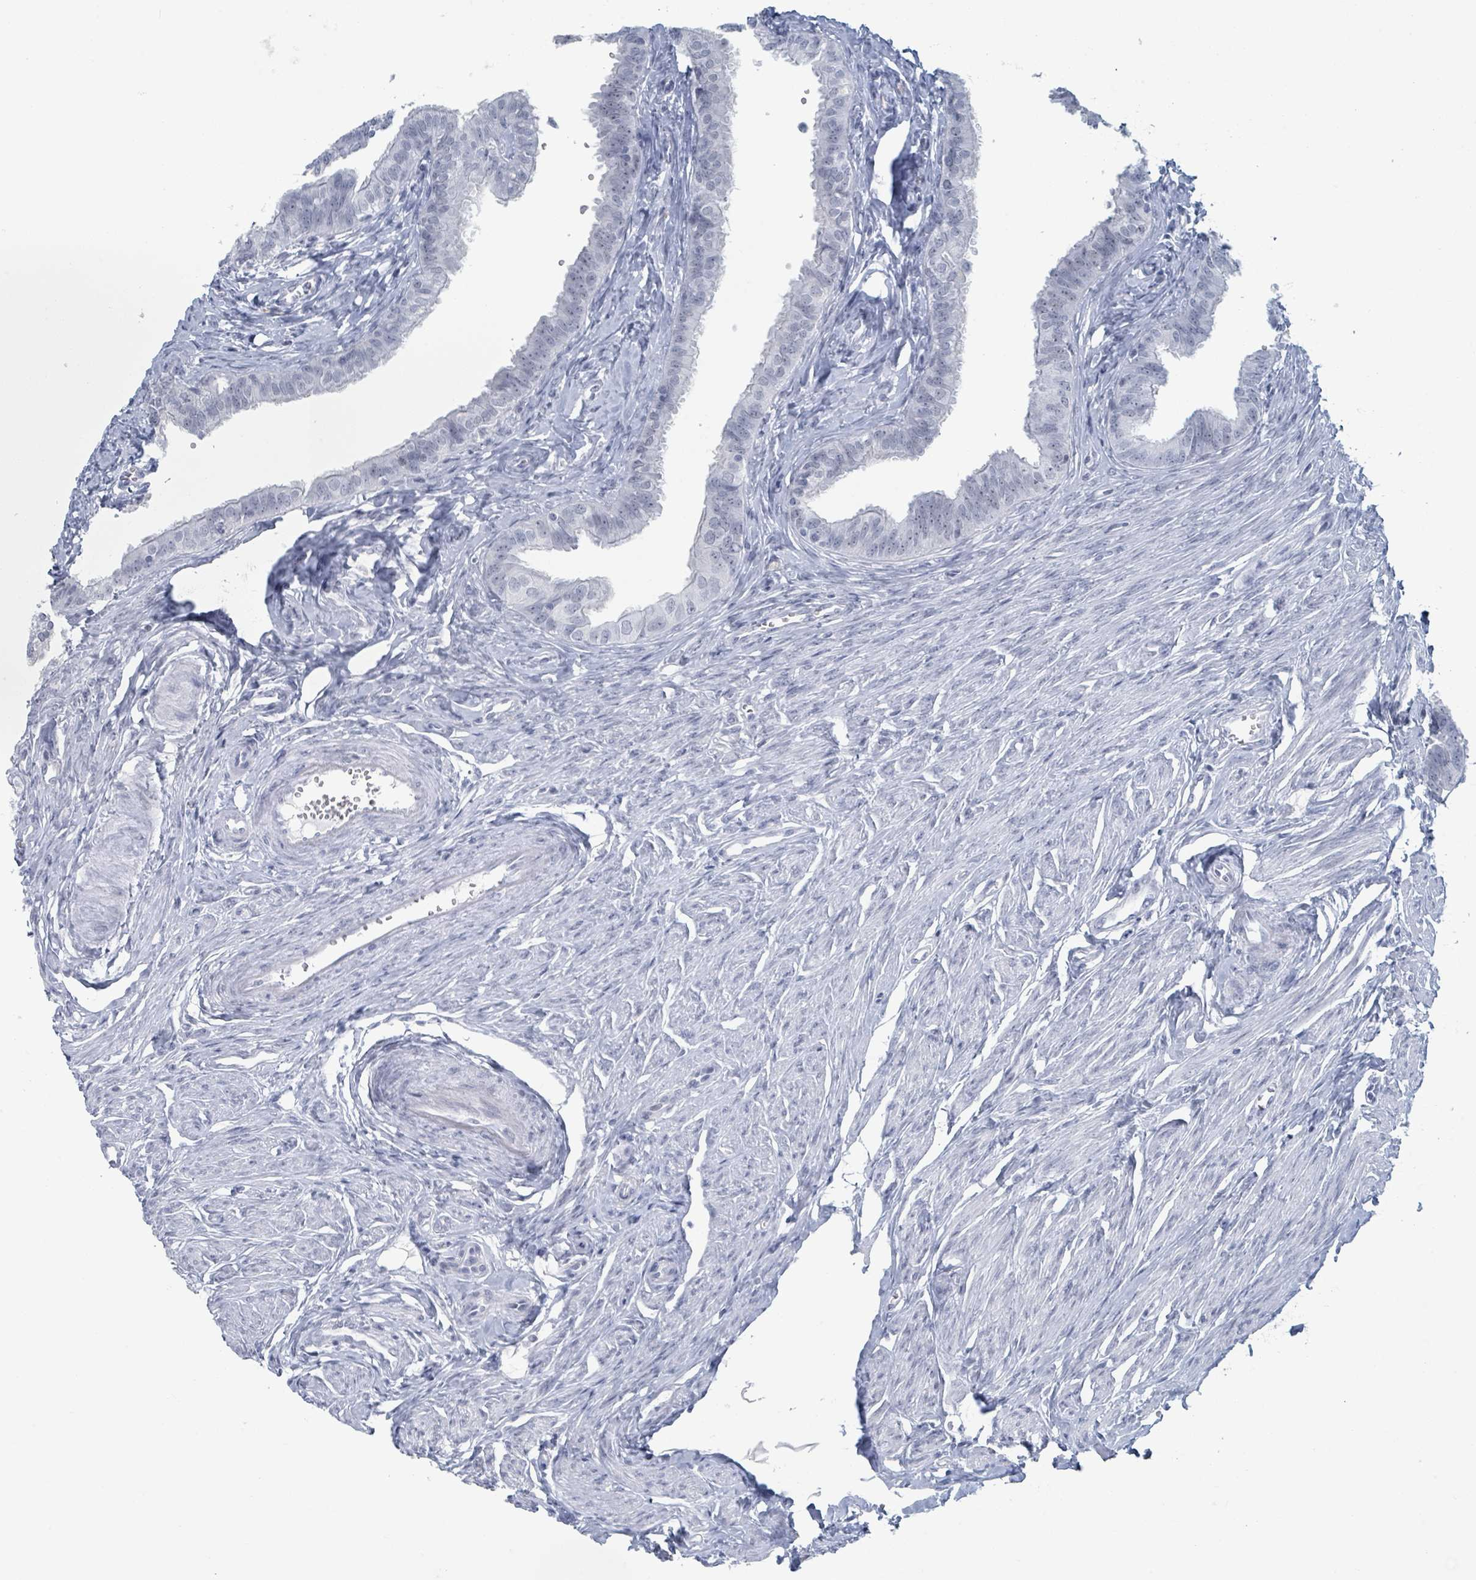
{"staining": {"intensity": "negative", "quantity": "none", "location": "none"}, "tissue": "fallopian tube", "cell_type": "Glandular cells", "image_type": "normal", "snomed": [{"axis": "morphology", "description": "Normal tissue, NOS"}, {"axis": "morphology", "description": "Carcinoma, NOS"}, {"axis": "topography", "description": "Fallopian tube"}, {"axis": "topography", "description": "Ovary"}], "caption": "Image shows no significant protein expression in glandular cells of unremarkable fallopian tube.", "gene": "GPR15LG", "patient": {"sex": "female", "age": 59}}